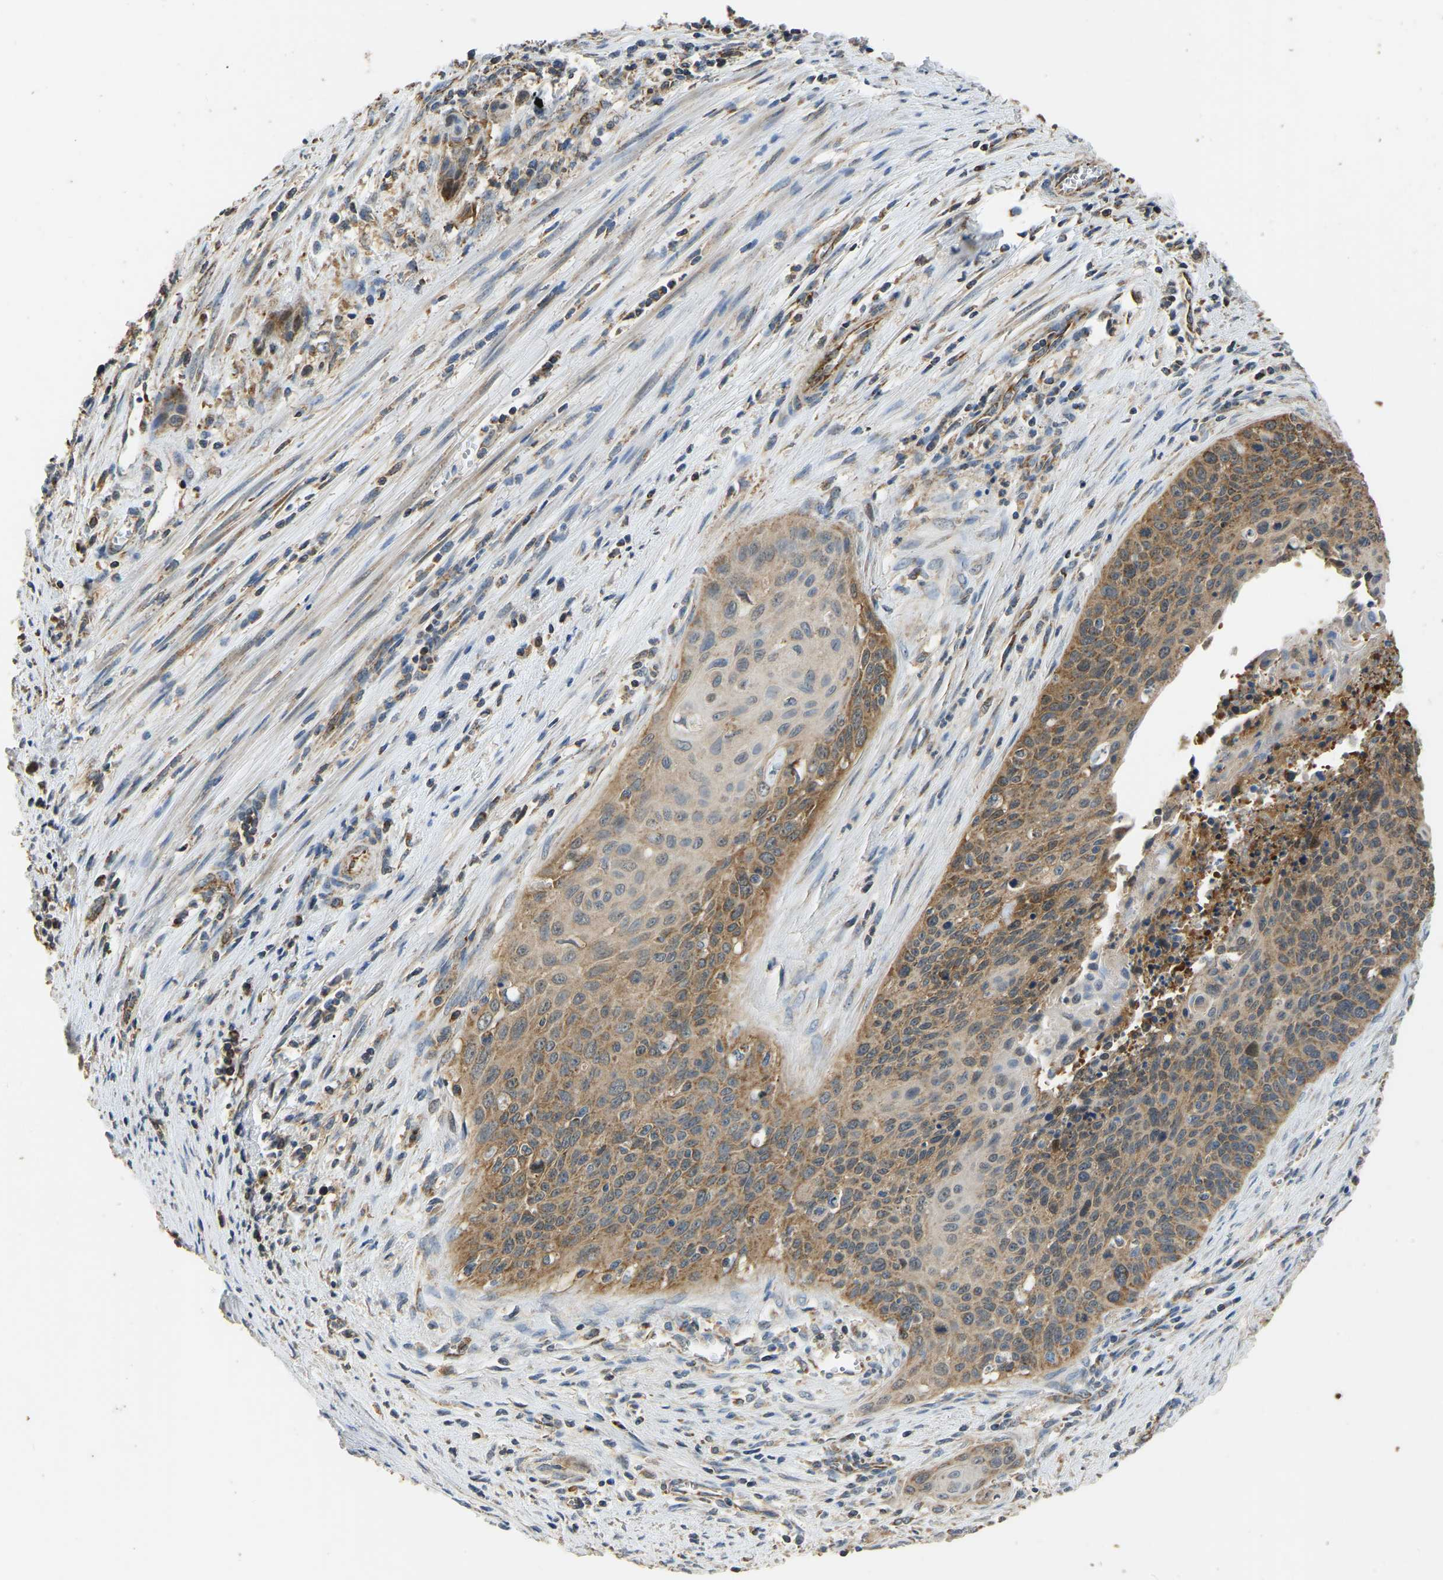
{"staining": {"intensity": "moderate", "quantity": ">75%", "location": "cytoplasmic/membranous"}, "tissue": "cervical cancer", "cell_type": "Tumor cells", "image_type": "cancer", "snomed": [{"axis": "morphology", "description": "Squamous cell carcinoma, NOS"}, {"axis": "topography", "description": "Cervix"}], "caption": "Tumor cells exhibit medium levels of moderate cytoplasmic/membranous staining in approximately >75% of cells in squamous cell carcinoma (cervical).", "gene": "TUFM", "patient": {"sex": "female", "age": 55}}